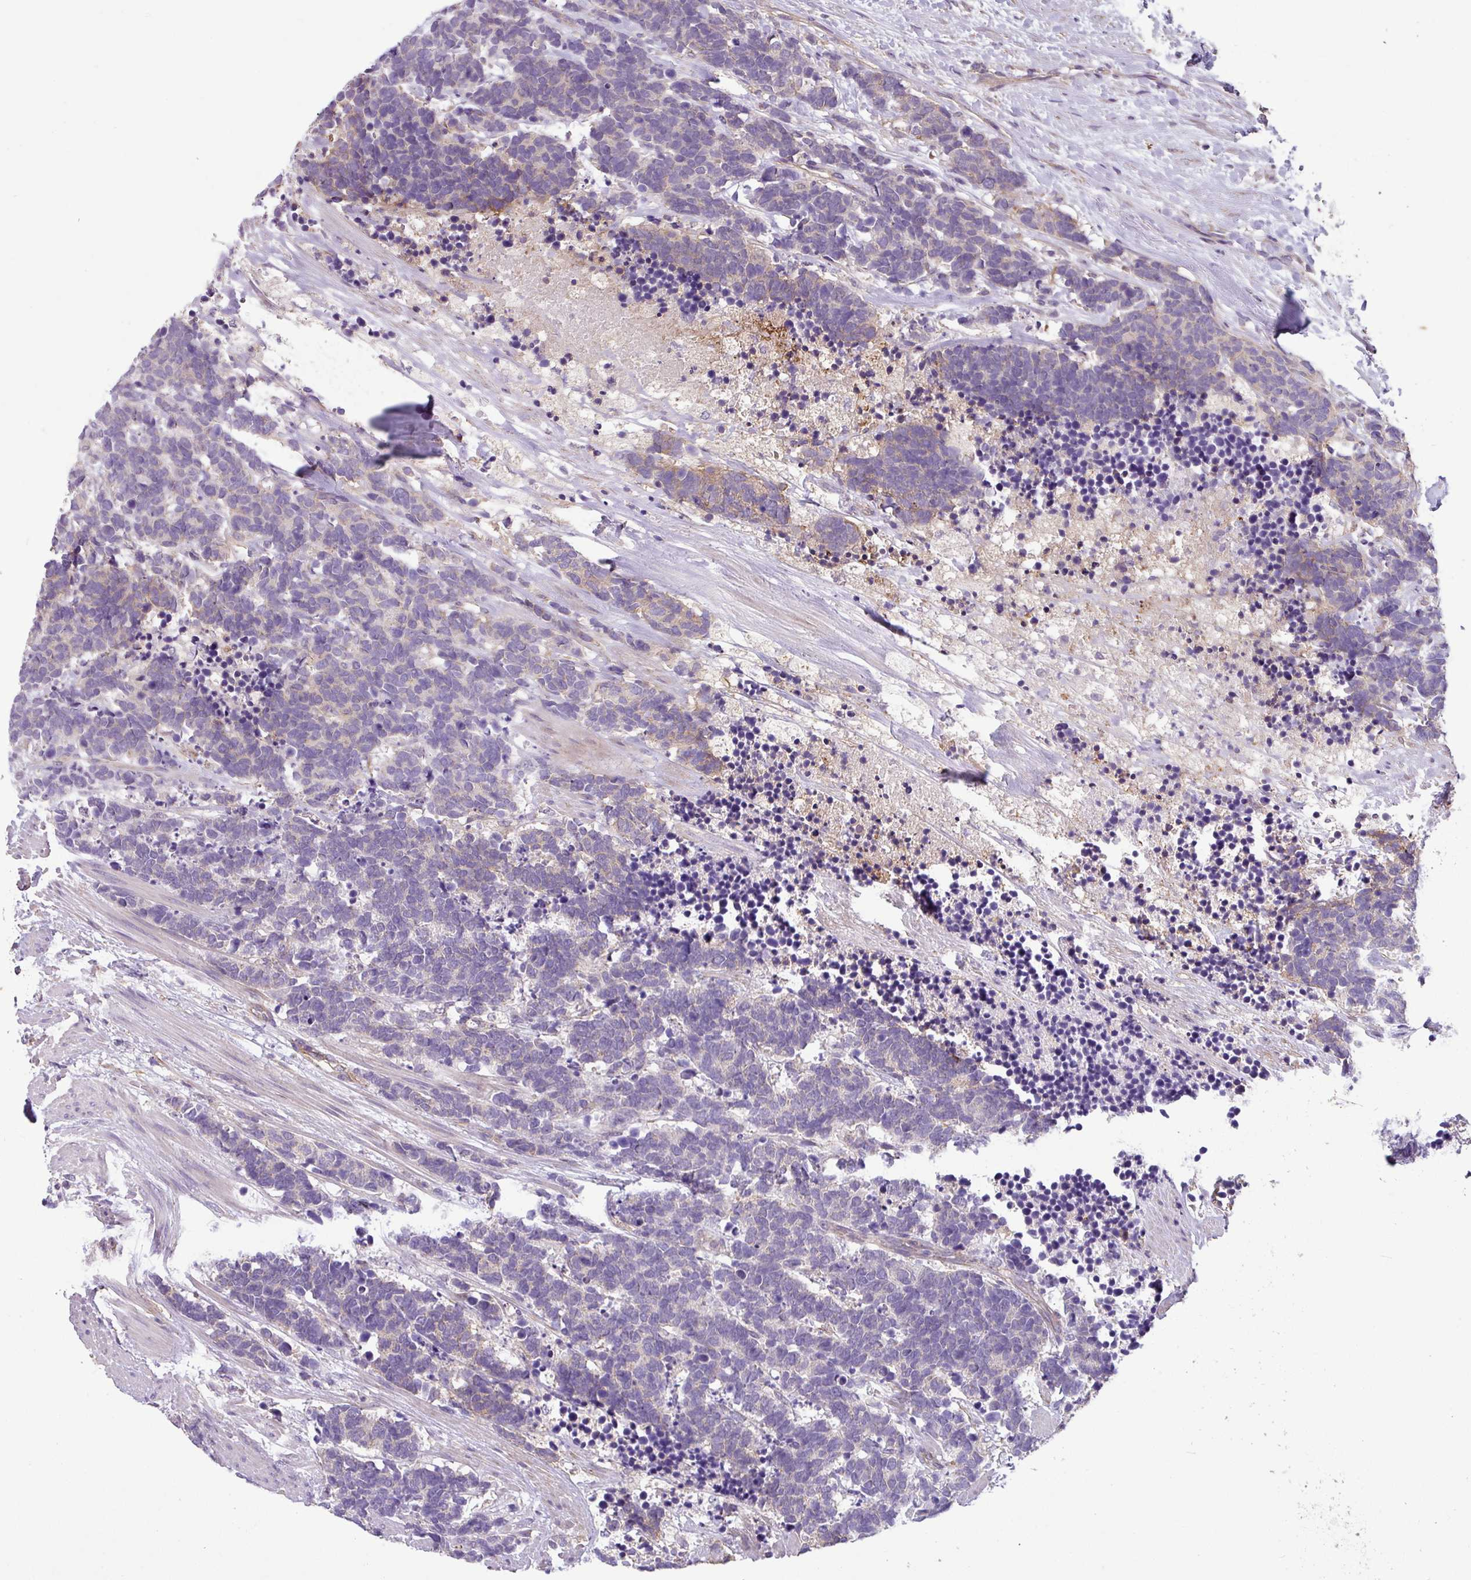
{"staining": {"intensity": "weak", "quantity": "<25%", "location": "cytoplasmic/membranous"}, "tissue": "carcinoid", "cell_type": "Tumor cells", "image_type": "cancer", "snomed": [{"axis": "morphology", "description": "Carcinoma, NOS"}, {"axis": "morphology", "description": "Carcinoid, malignant, NOS"}, {"axis": "topography", "description": "Prostate"}], "caption": "A histopathology image of human carcinoid is negative for staining in tumor cells. Nuclei are stained in blue.", "gene": "SLC23A2", "patient": {"sex": "male", "age": 57}}